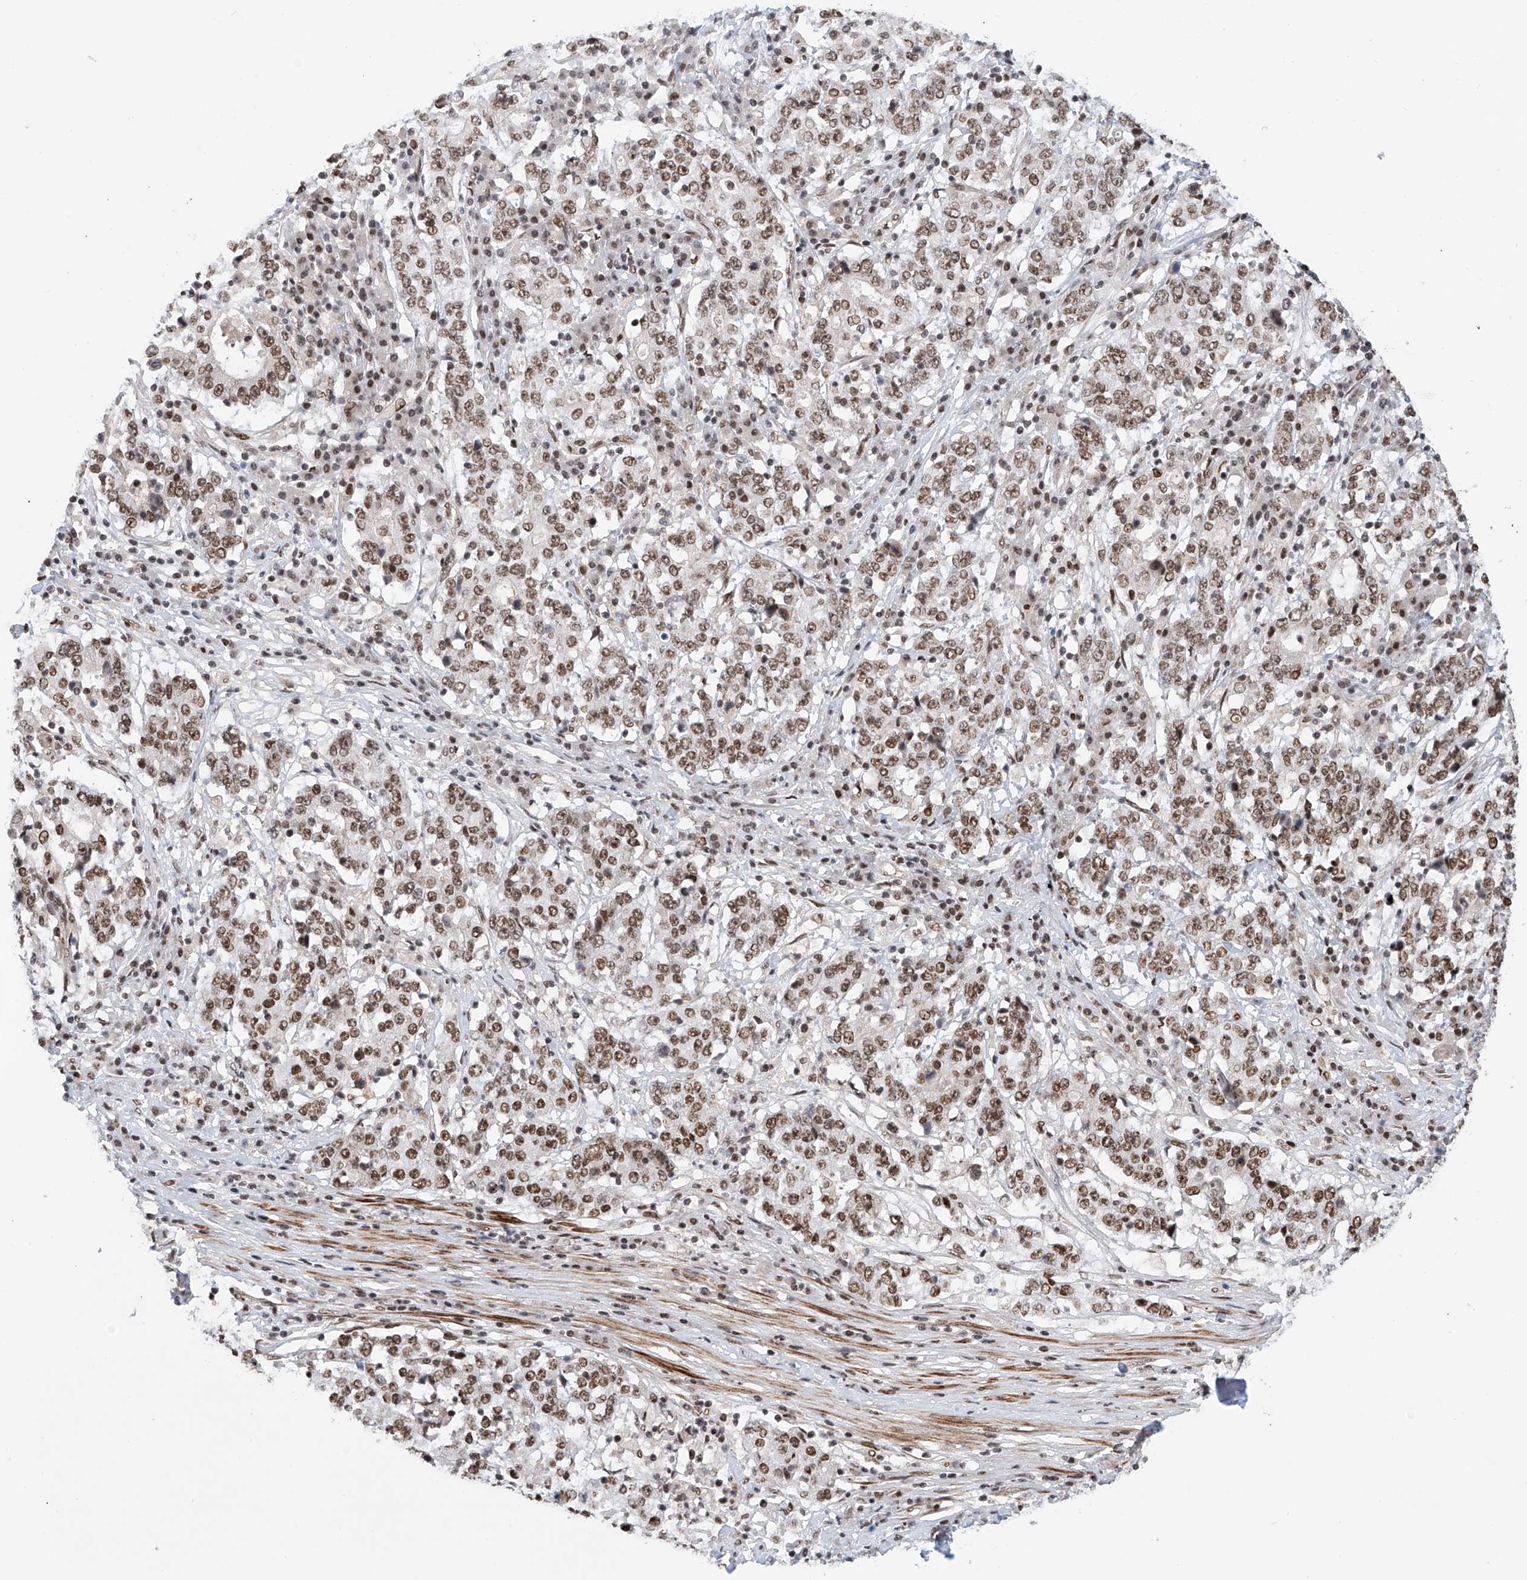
{"staining": {"intensity": "moderate", "quantity": ">75%", "location": "nuclear"}, "tissue": "stomach cancer", "cell_type": "Tumor cells", "image_type": "cancer", "snomed": [{"axis": "morphology", "description": "Adenocarcinoma, NOS"}, {"axis": "topography", "description": "Stomach"}], "caption": "Moderate nuclear positivity is identified in about >75% of tumor cells in stomach cancer.", "gene": "ZNF470", "patient": {"sex": "male", "age": 59}}